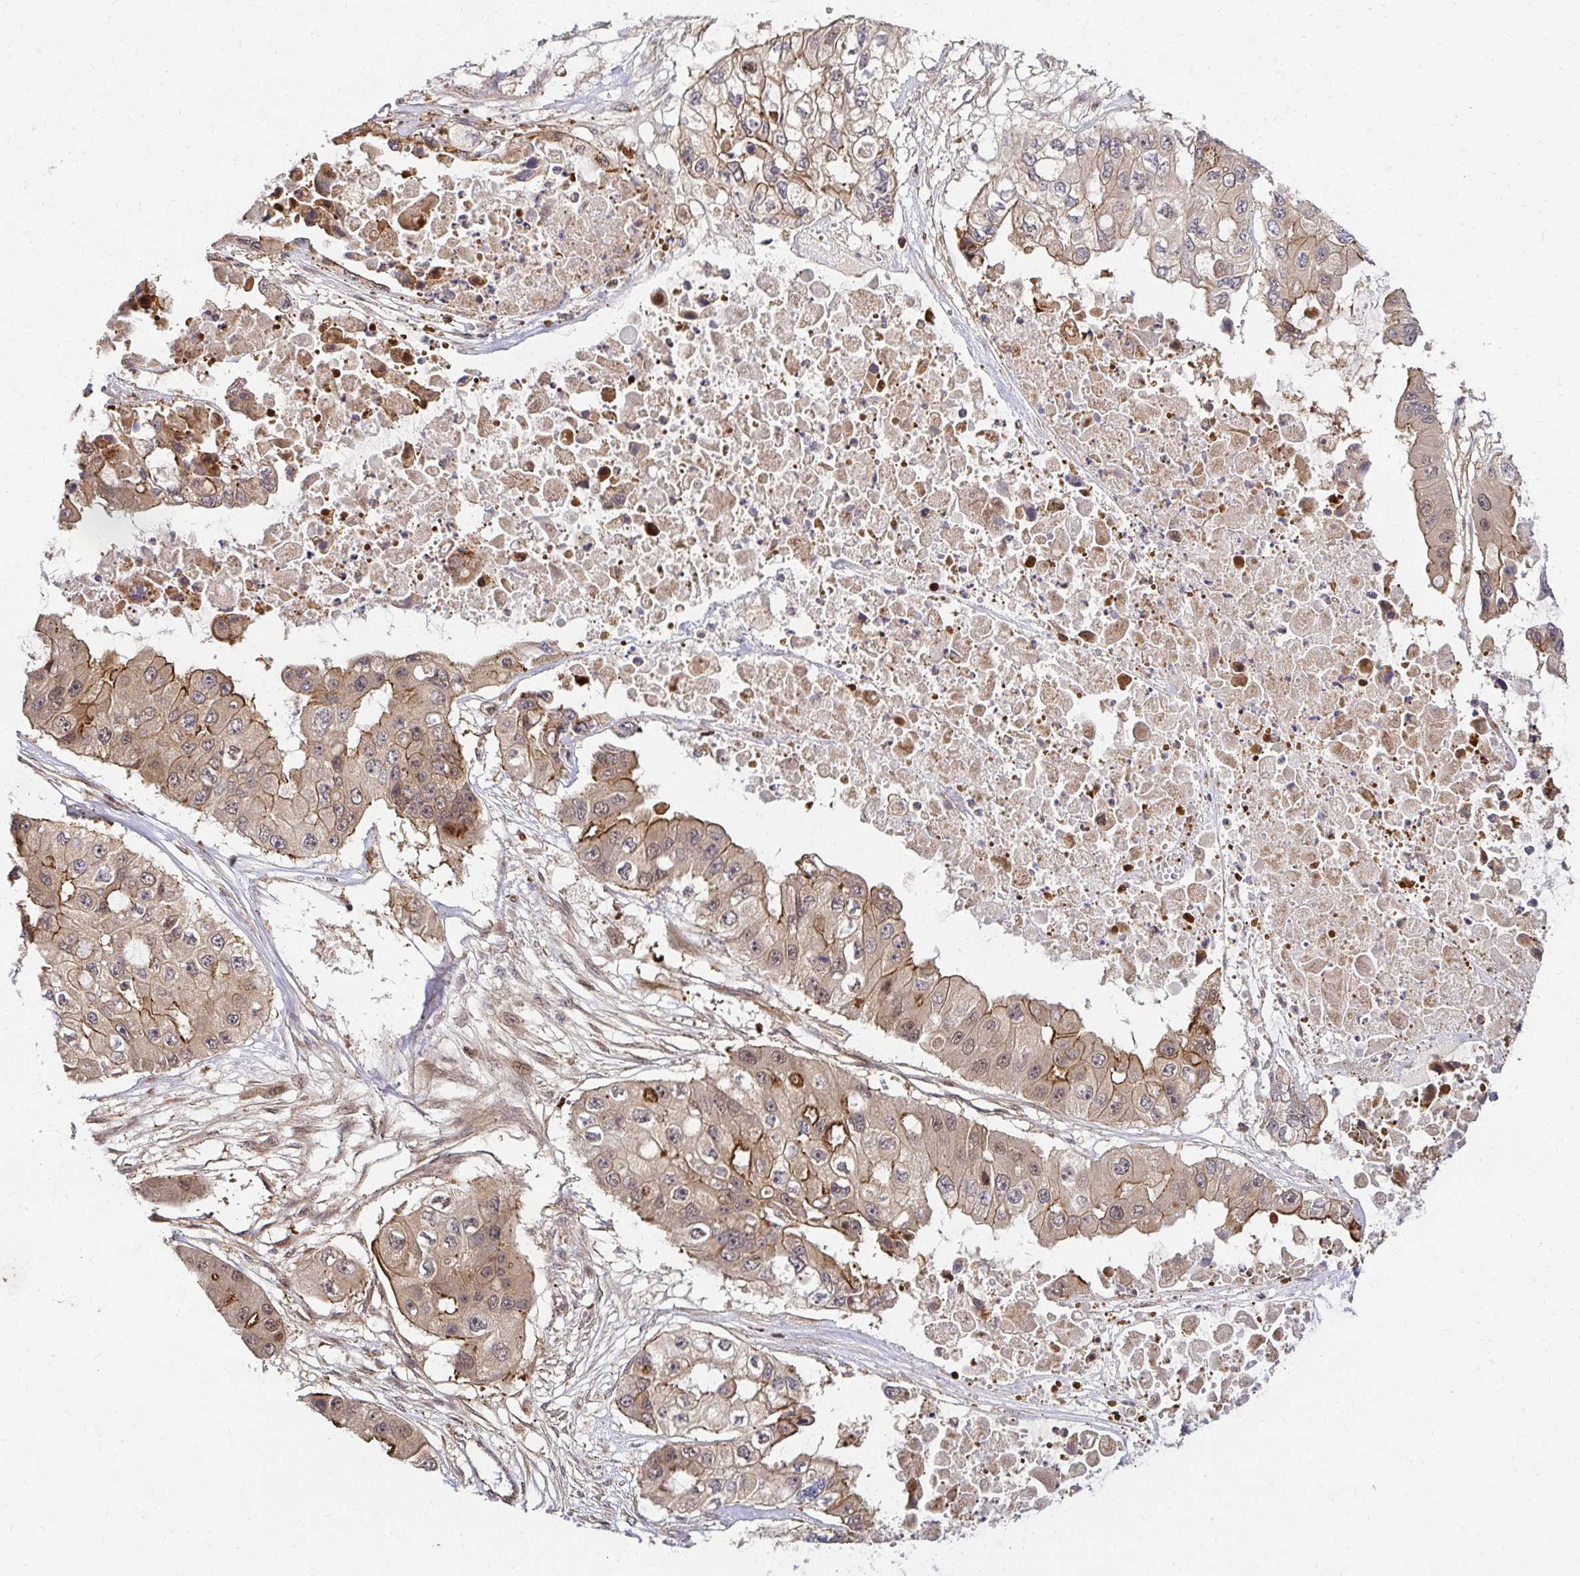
{"staining": {"intensity": "moderate", "quantity": "<25%", "location": "cytoplasmic/membranous,nuclear"}, "tissue": "ovarian cancer", "cell_type": "Tumor cells", "image_type": "cancer", "snomed": [{"axis": "morphology", "description": "Cystadenocarcinoma, serous, NOS"}, {"axis": "topography", "description": "Ovary"}], "caption": "Immunohistochemistry of human serous cystadenocarcinoma (ovarian) displays low levels of moderate cytoplasmic/membranous and nuclear positivity in approximately <25% of tumor cells.", "gene": "PSMA4", "patient": {"sex": "female", "age": 56}}